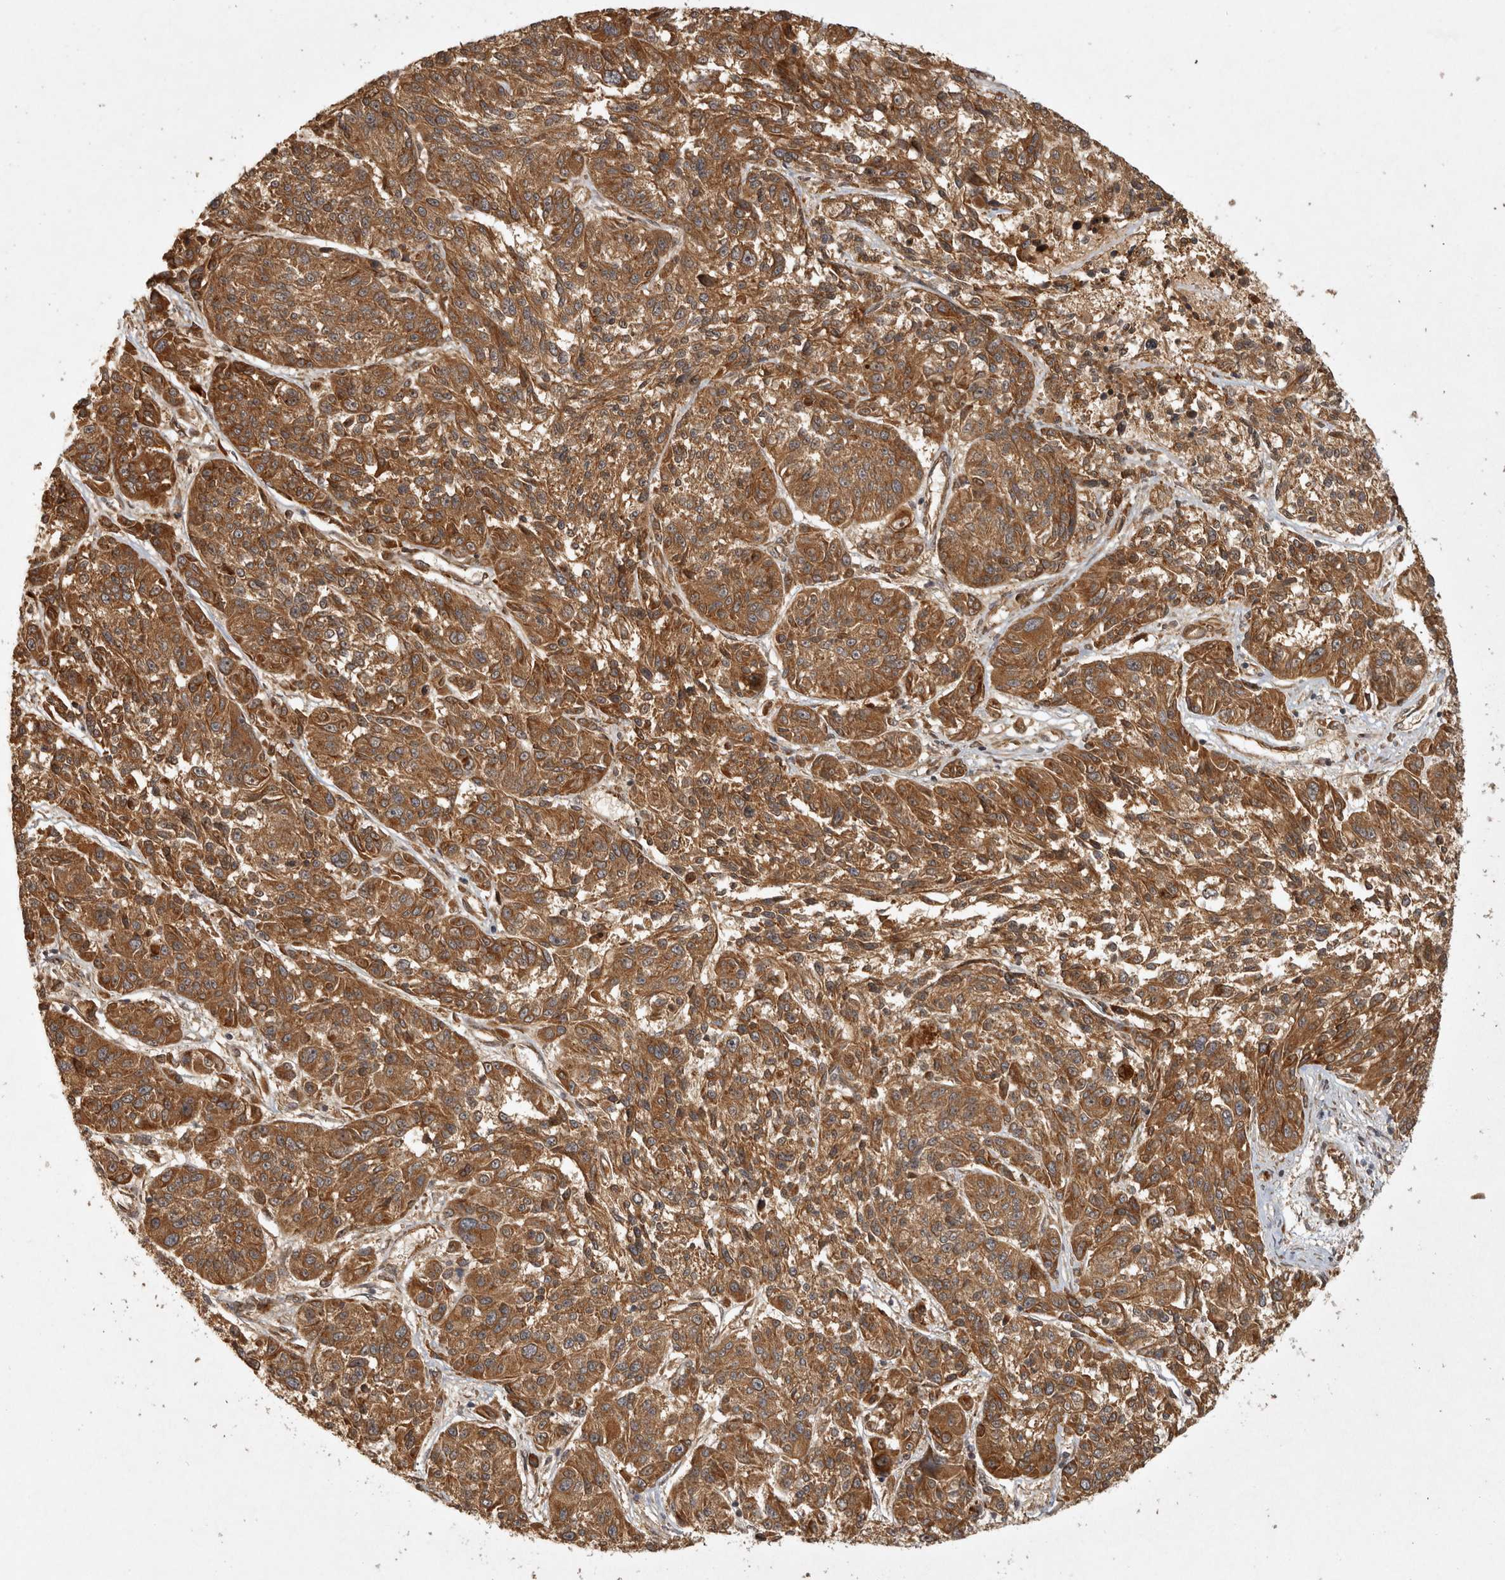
{"staining": {"intensity": "strong", "quantity": ">75%", "location": "cytoplasmic/membranous"}, "tissue": "melanoma", "cell_type": "Tumor cells", "image_type": "cancer", "snomed": [{"axis": "morphology", "description": "Malignant melanoma, NOS"}, {"axis": "topography", "description": "Skin"}], "caption": "A photomicrograph of human malignant melanoma stained for a protein shows strong cytoplasmic/membranous brown staining in tumor cells.", "gene": "CAMSAP2", "patient": {"sex": "male", "age": 53}}